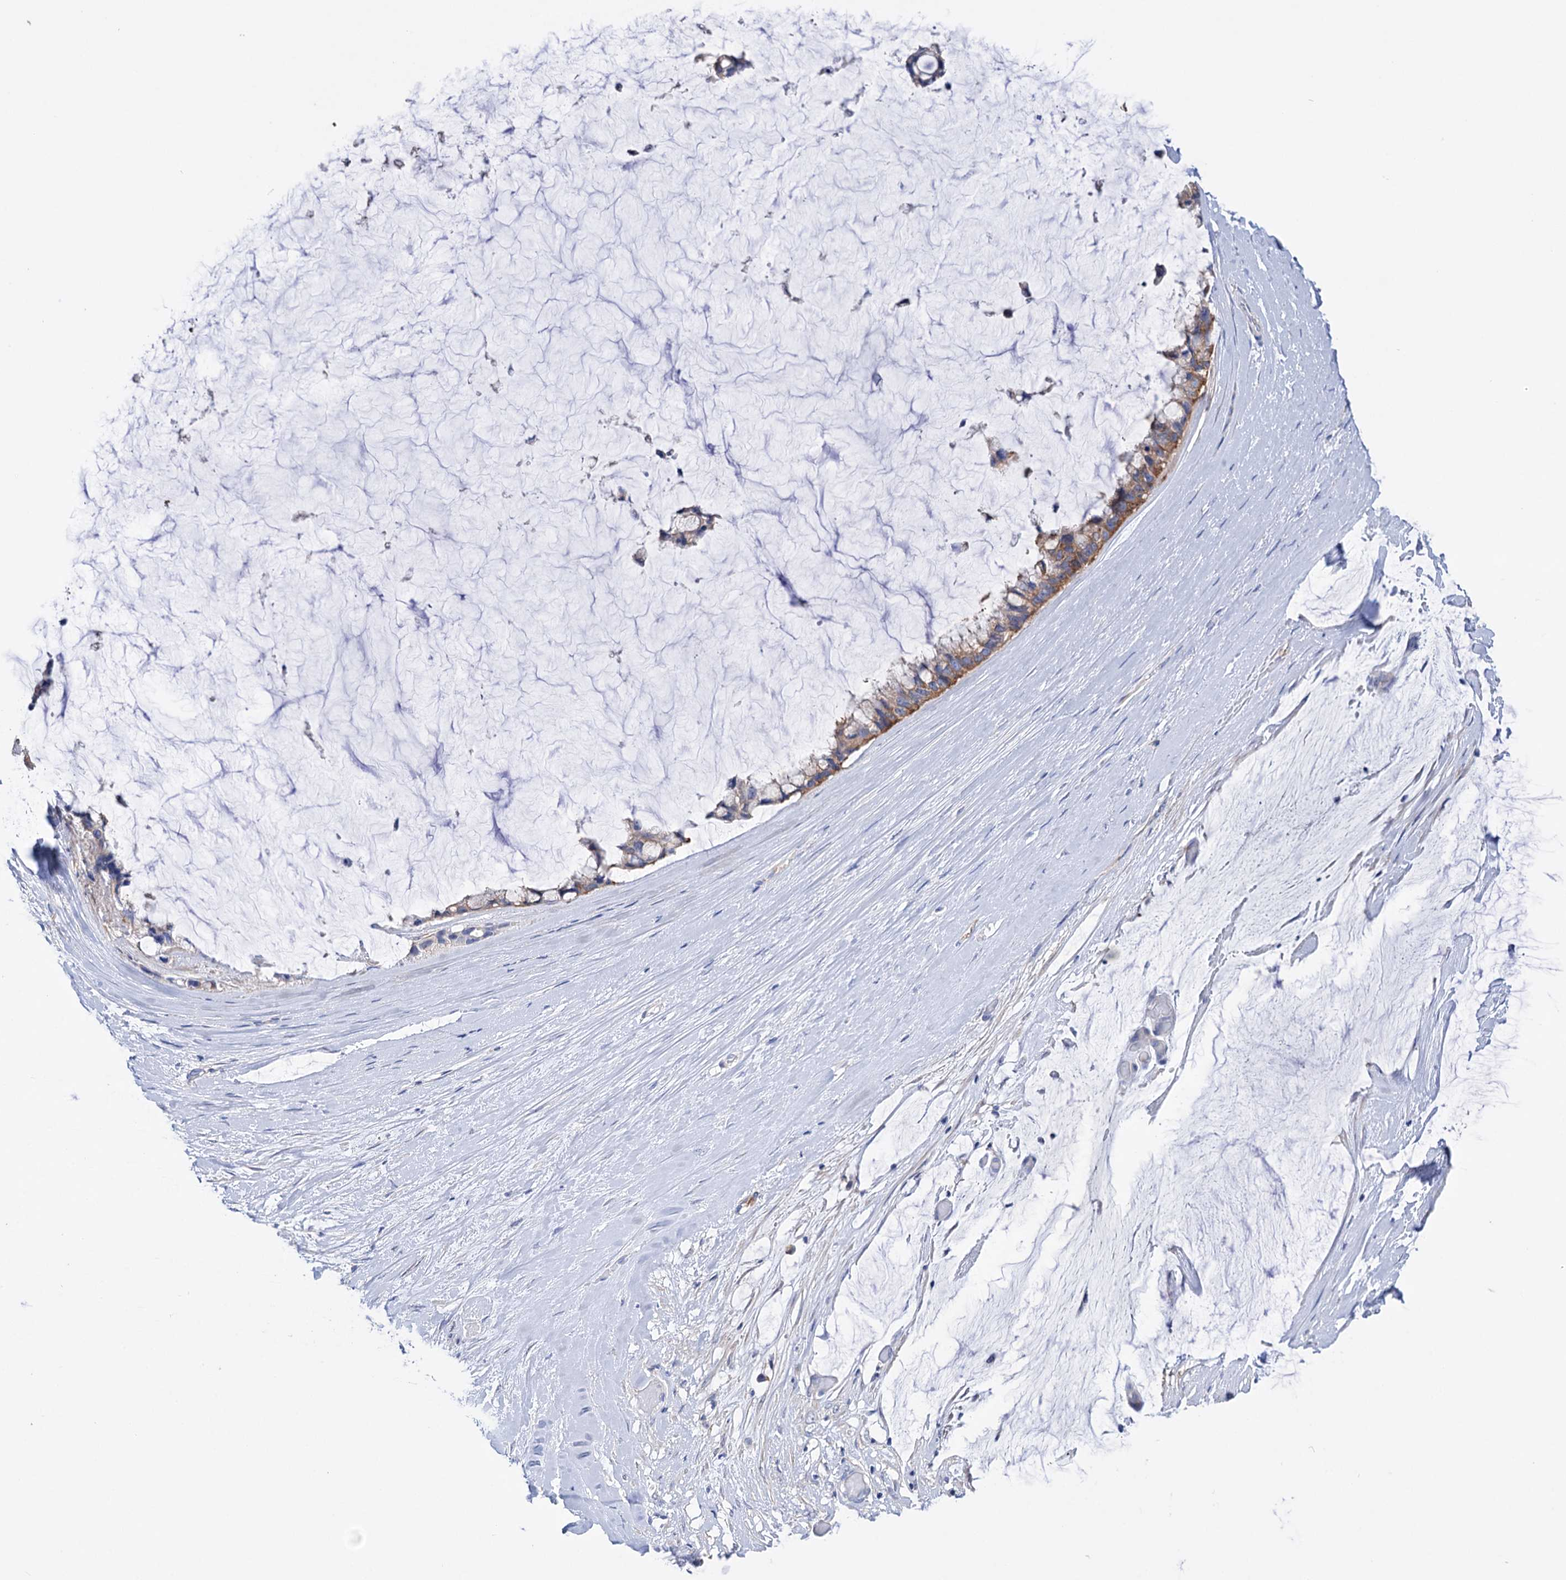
{"staining": {"intensity": "moderate", "quantity": "25%-75%", "location": "cytoplasmic/membranous"}, "tissue": "ovarian cancer", "cell_type": "Tumor cells", "image_type": "cancer", "snomed": [{"axis": "morphology", "description": "Cystadenocarcinoma, mucinous, NOS"}, {"axis": "topography", "description": "Ovary"}], "caption": "Tumor cells display medium levels of moderate cytoplasmic/membranous expression in about 25%-75% of cells in ovarian mucinous cystadenocarcinoma.", "gene": "BBS4", "patient": {"sex": "female", "age": 39}}